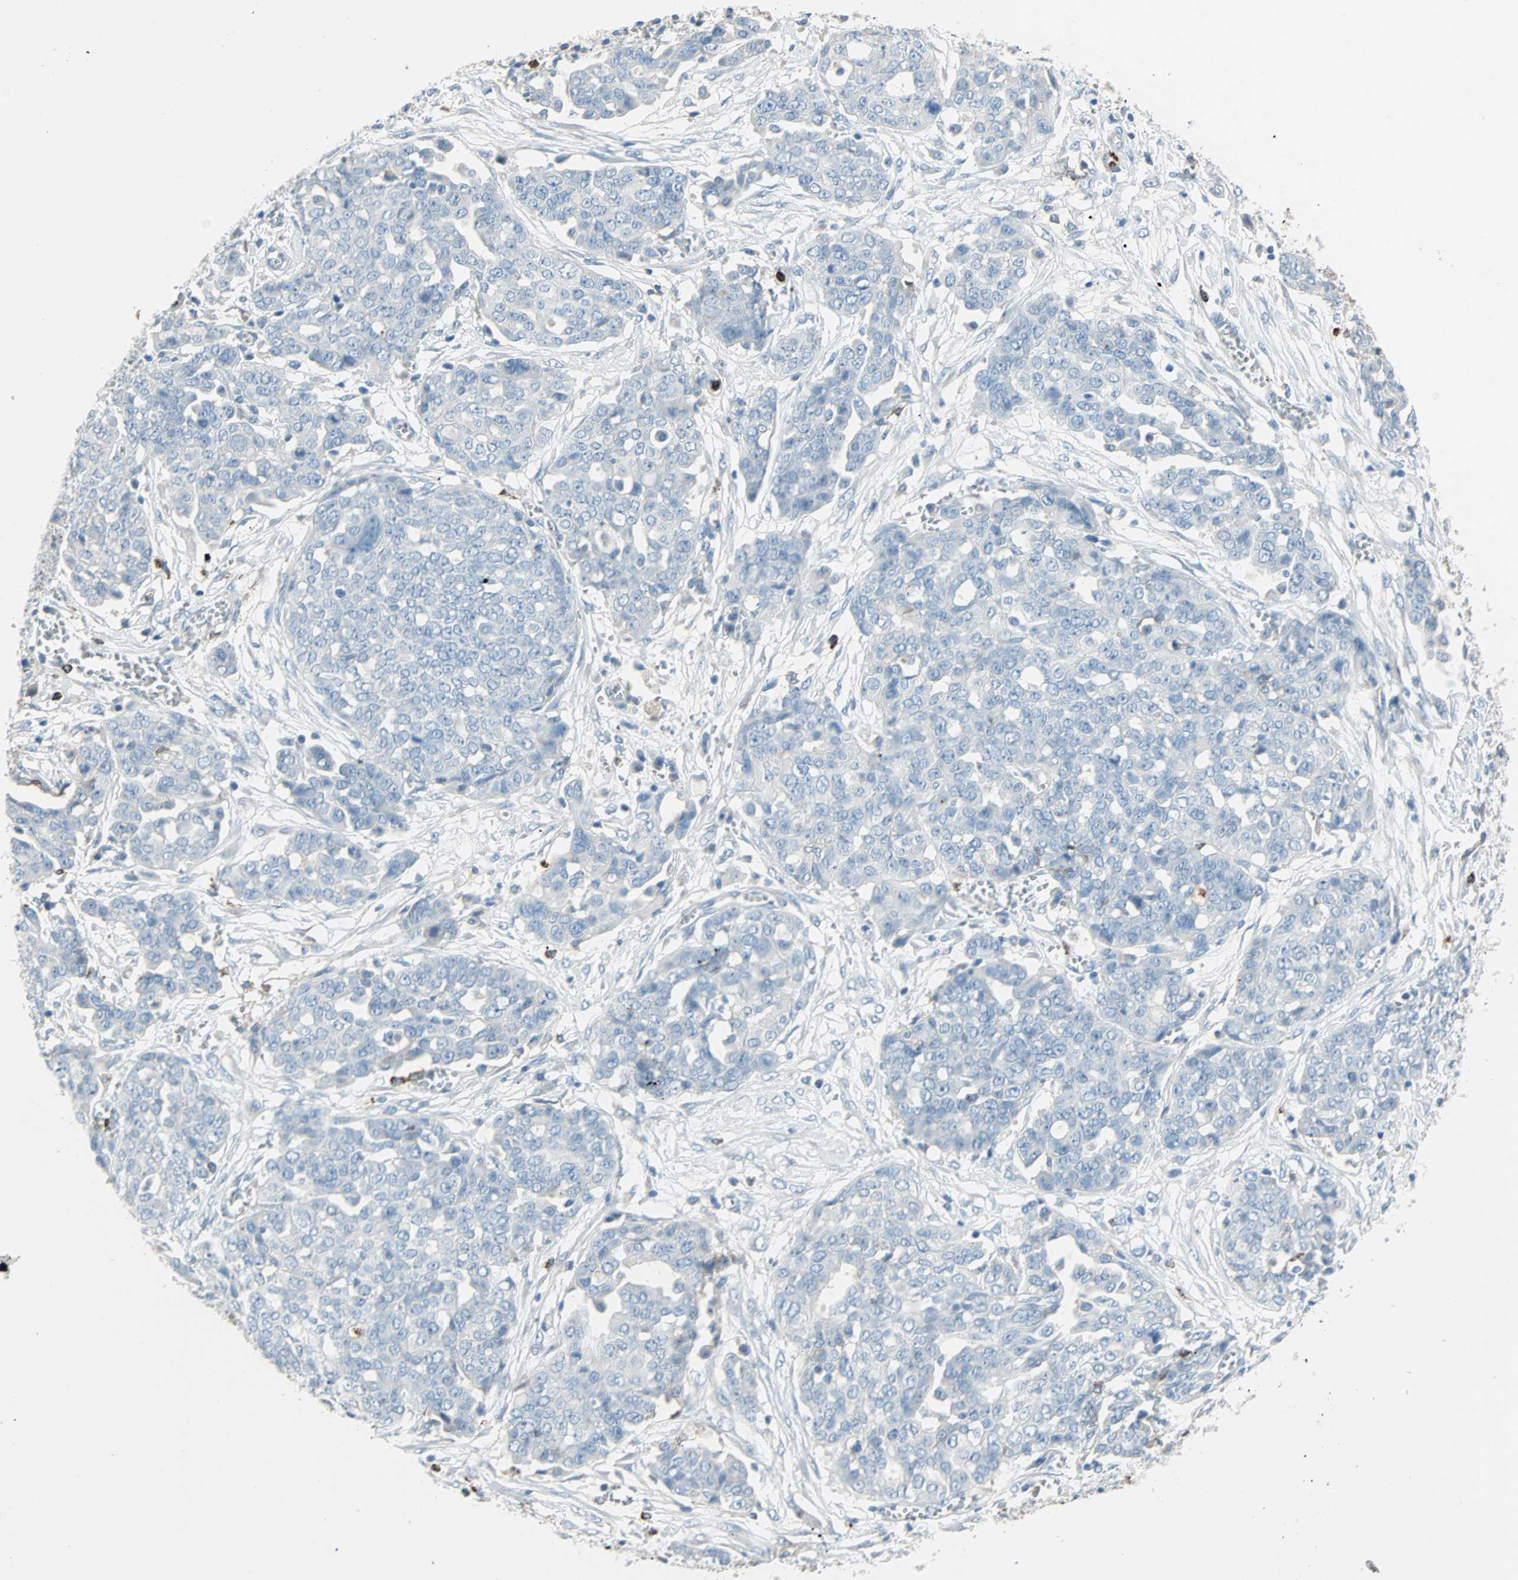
{"staining": {"intensity": "negative", "quantity": "none", "location": "none"}, "tissue": "ovarian cancer", "cell_type": "Tumor cells", "image_type": "cancer", "snomed": [{"axis": "morphology", "description": "Cystadenocarcinoma, serous, NOS"}, {"axis": "topography", "description": "Soft tissue"}, {"axis": "topography", "description": "Ovary"}], "caption": "DAB (3,3'-diaminobenzidine) immunohistochemical staining of serous cystadenocarcinoma (ovarian) shows no significant expression in tumor cells.", "gene": "CLEC4A", "patient": {"sex": "female", "age": 57}}